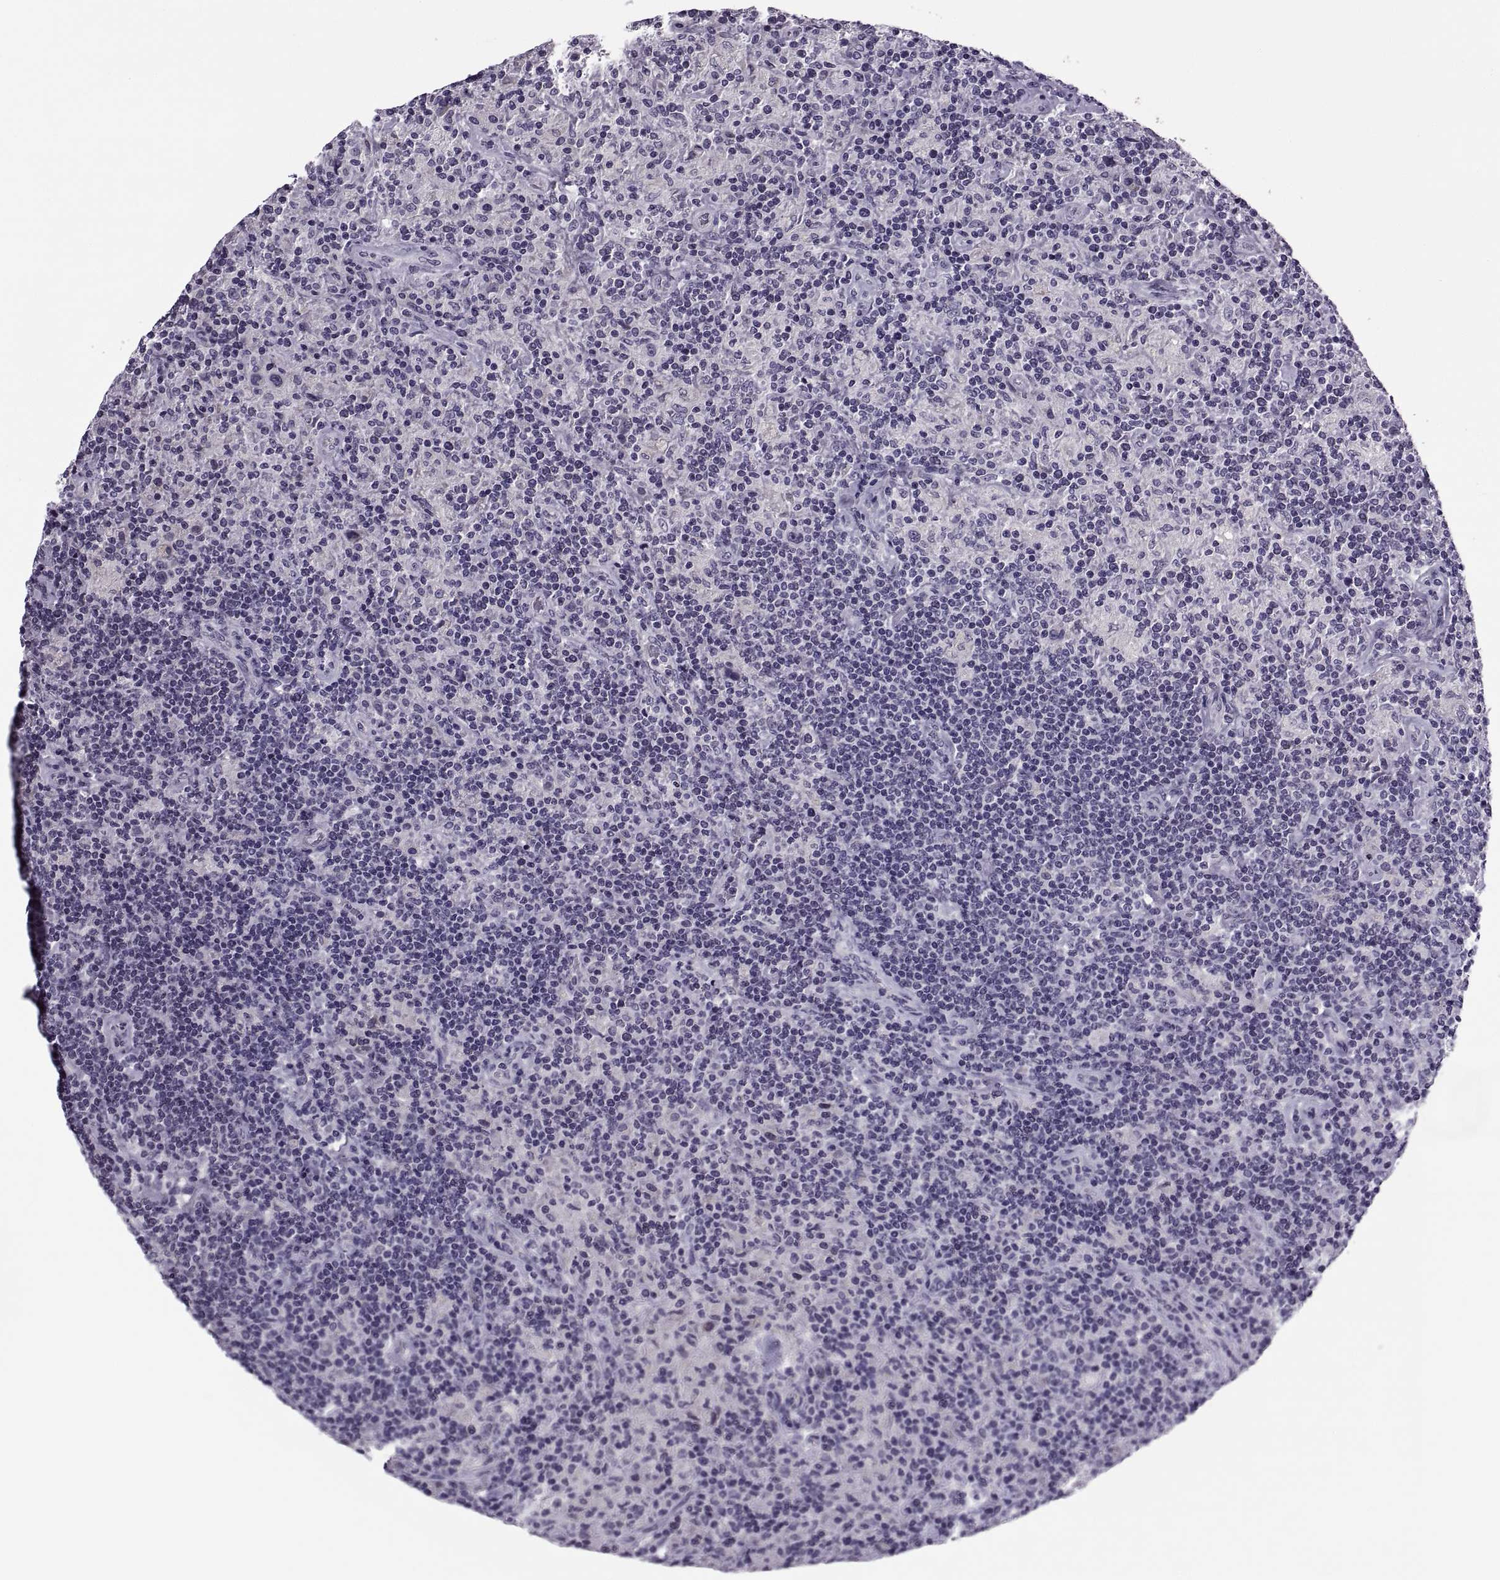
{"staining": {"intensity": "negative", "quantity": "none", "location": "none"}, "tissue": "lymphoma", "cell_type": "Tumor cells", "image_type": "cancer", "snomed": [{"axis": "morphology", "description": "Hodgkin's disease, NOS"}, {"axis": "topography", "description": "Lymph node"}], "caption": "Lymphoma was stained to show a protein in brown. There is no significant staining in tumor cells.", "gene": "MAGEB1", "patient": {"sex": "male", "age": 70}}